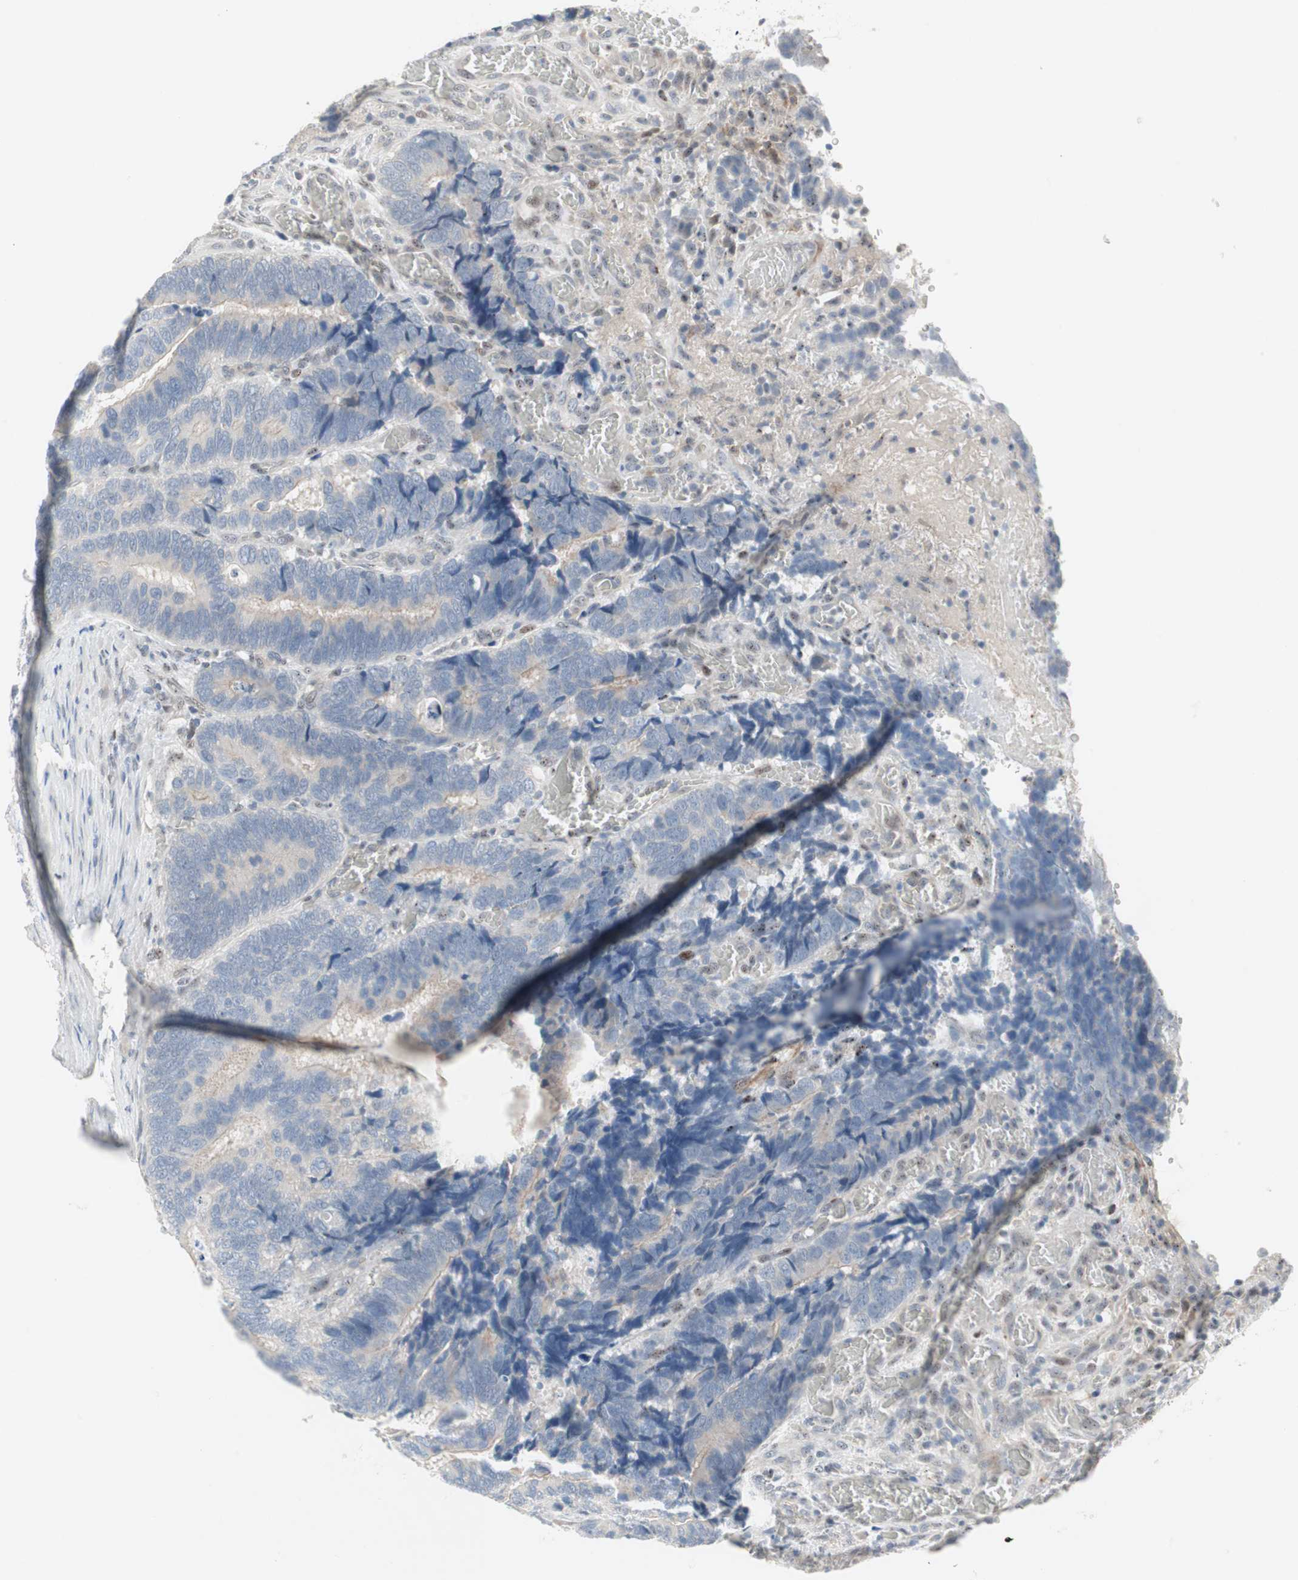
{"staining": {"intensity": "weak", "quantity": "25%-75%", "location": "cytoplasmic/membranous"}, "tissue": "colorectal cancer", "cell_type": "Tumor cells", "image_type": "cancer", "snomed": [{"axis": "morphology", "description": "Adenocarcinoma, NOS"}, {"axis": "topography", "description": "Colon"}], "caption": "Protein staining of colorectal cancer (adenocarcinoma) tissue displays weak cytoplasmic/membranous expression in approximately 25%-75% of tumor cells. The protein of interest is stained brown, and the nuclei are stained in blue (DAB (3,3'-diaminobenzidine) IHC with brightfield microscopy, high magnification).", "gene": "CAND2", "patient": {"sex": "male", "age": 72}}